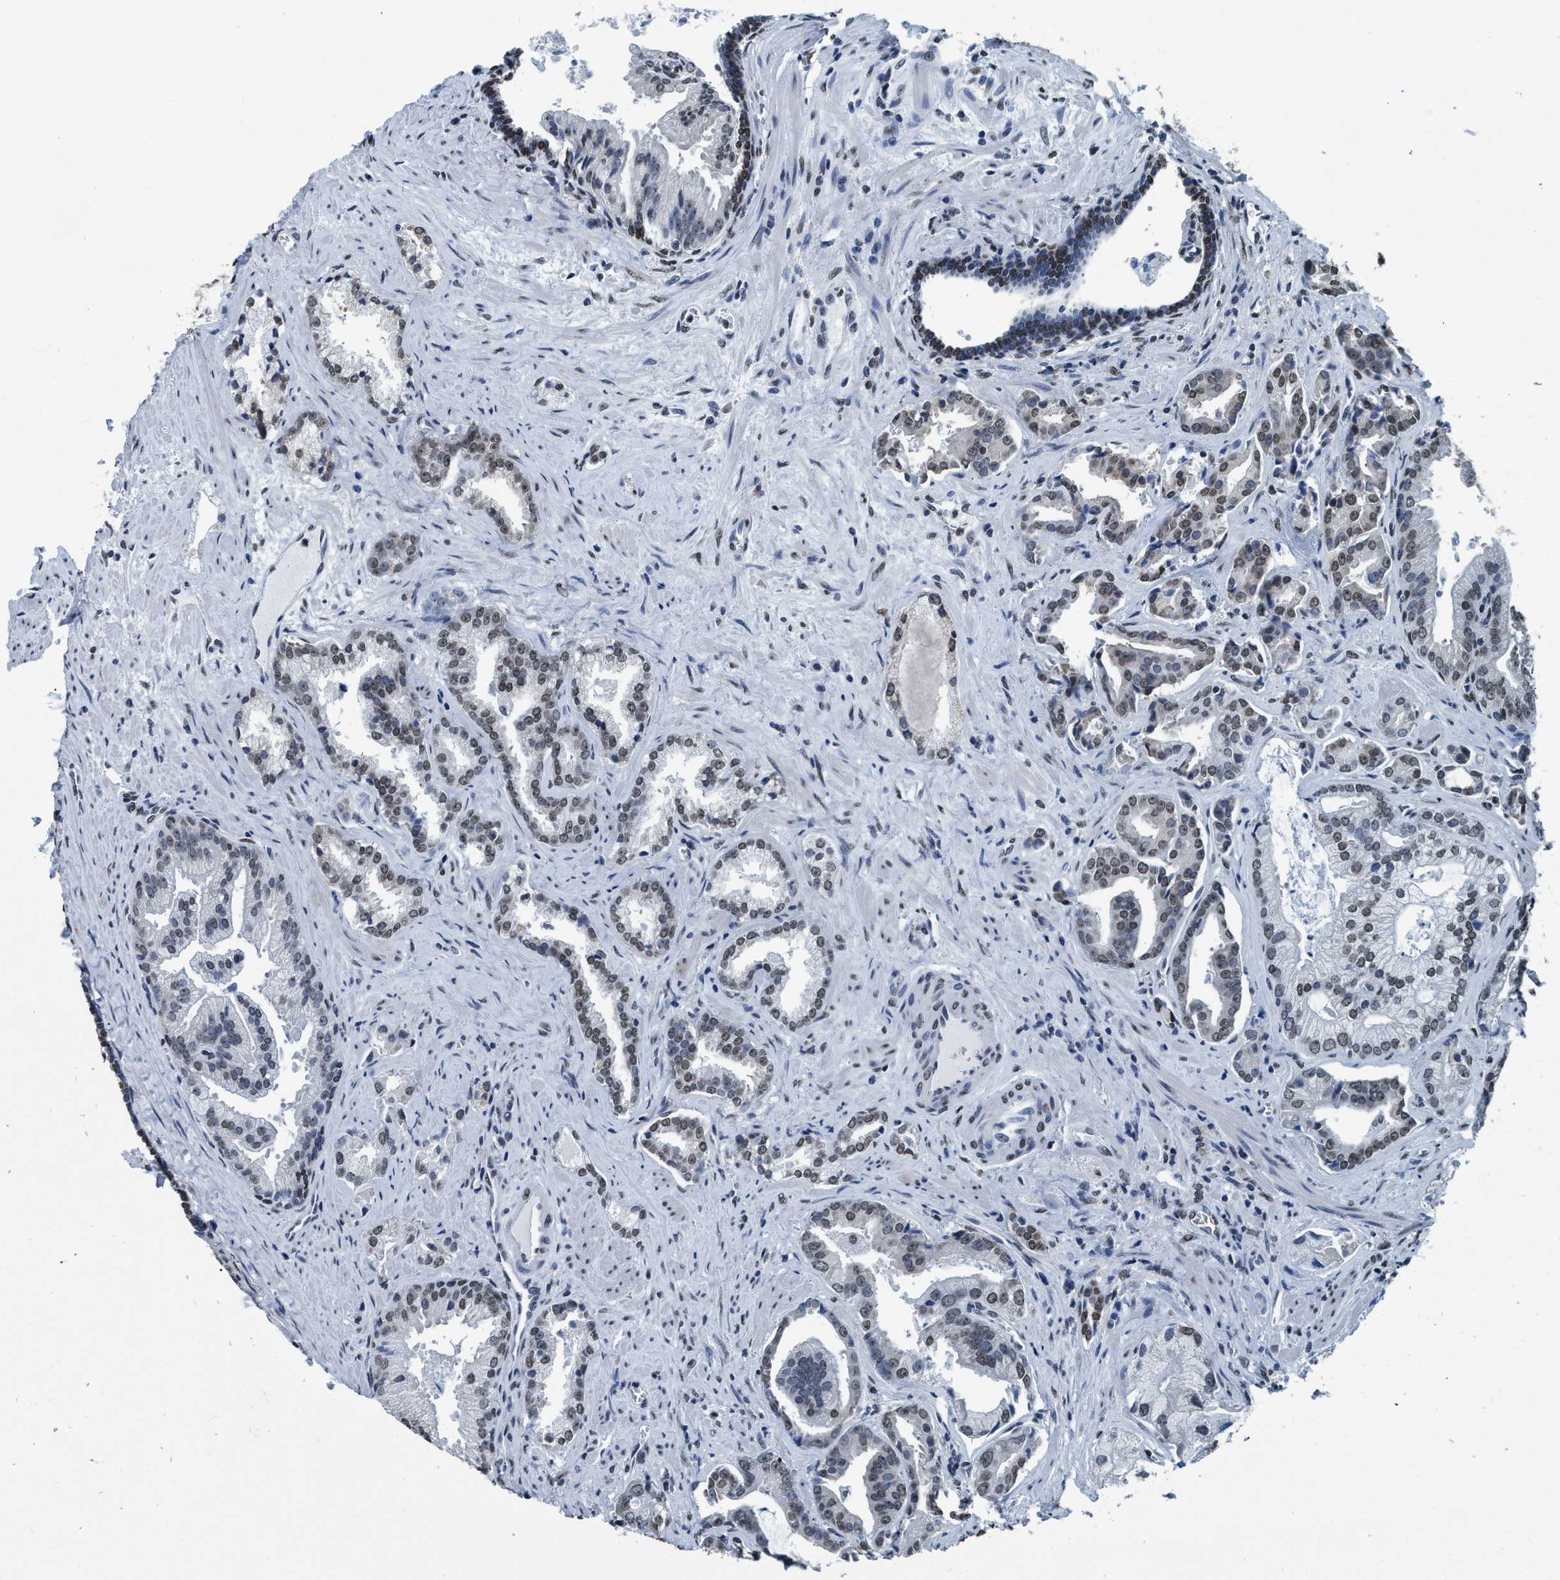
{"staining": {"intensity": "weak", "quantity": ">75%", "location": "nuclear"}, "tissue": "prostate cancer", "cell_type": "Tumor cells", "image_type": "cancer", "snomed": [{"axis": "morphology", "description": "Adenocarcinoma, High grade"}, {"axis": "topography", "description": "Prostate"}], "caption": "High-magnification brightfield microscopy of prostate cancer (adenocarcinoma (high-grade)) stained with DAB (brown) and counterstained with hematoxylin (blue). tumor cells exhibit weak nuclear expression is present in about>75% of cells. Using DAB (3,3'-diaminobenzidine) (brown) and hematoxylin (blue) stains, captured at high magnification using brightfield microscopy.", "gene": "CCNE2", "patient": {"sex": "male", "age": 67}}